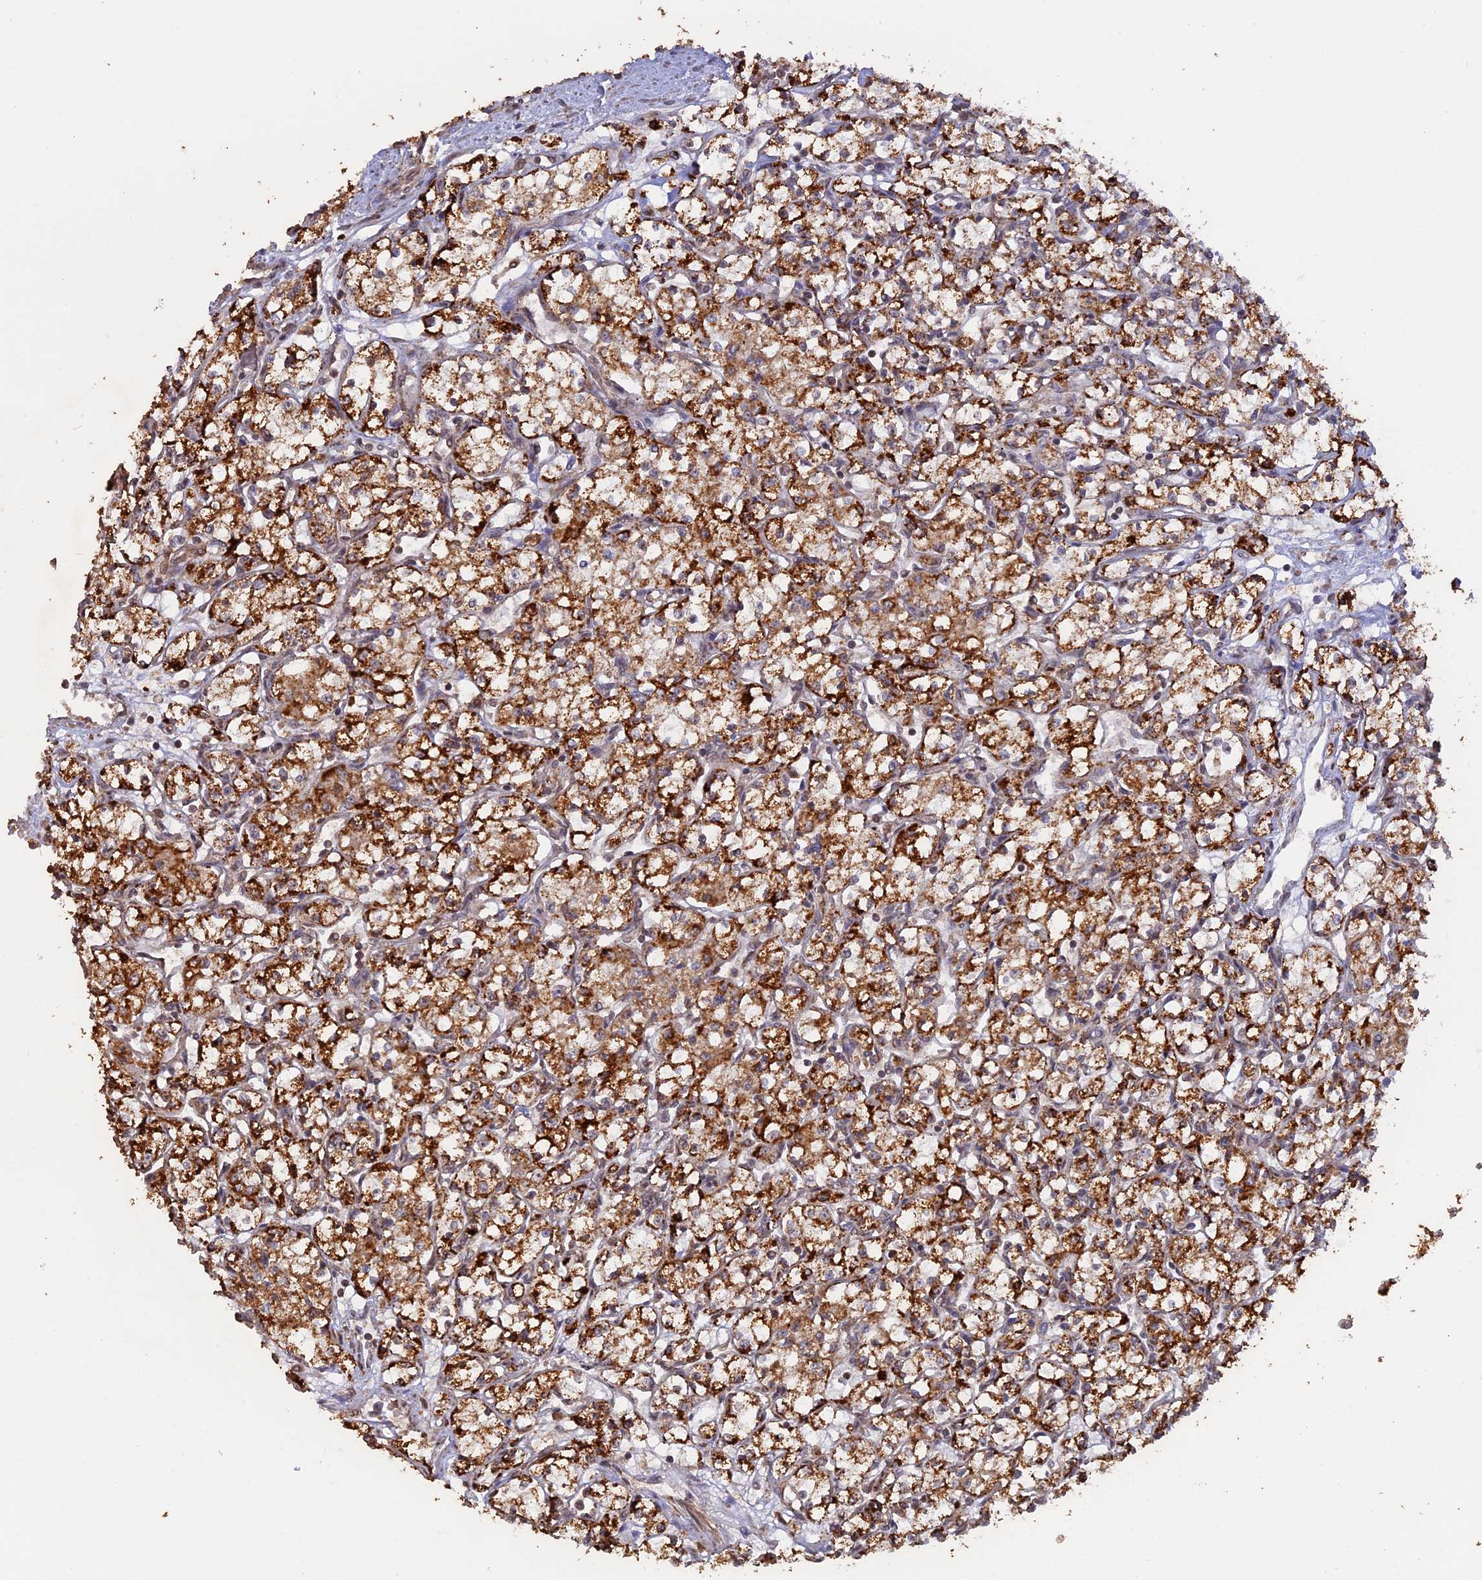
{"staining": {"intensity": "strong", "quantity": ">75%", "location": "cytoplasmic/membranous"}, "tissue": "renal cancer", "cell_type": "Tumor cells", "image_type": "cancer", "snomed": [{"axis": "morphology", "description": "Adenocarcinoma, NOS"}, {"axis": "topography", "description": "Kidney"}], "caption": "Immunohistochemistry (IHC) (DAB (3,3'-diaminobenzidine)) staining of human renal cancer exhibits strong cytoplasmic/membranous protein staining in approximately >75% of tumor cells. Ihc stains the protein of interest in brown and the nuclei are stained blue.", "gene": "FAM210B", "patient": {"sex": "male", "age": 59}}